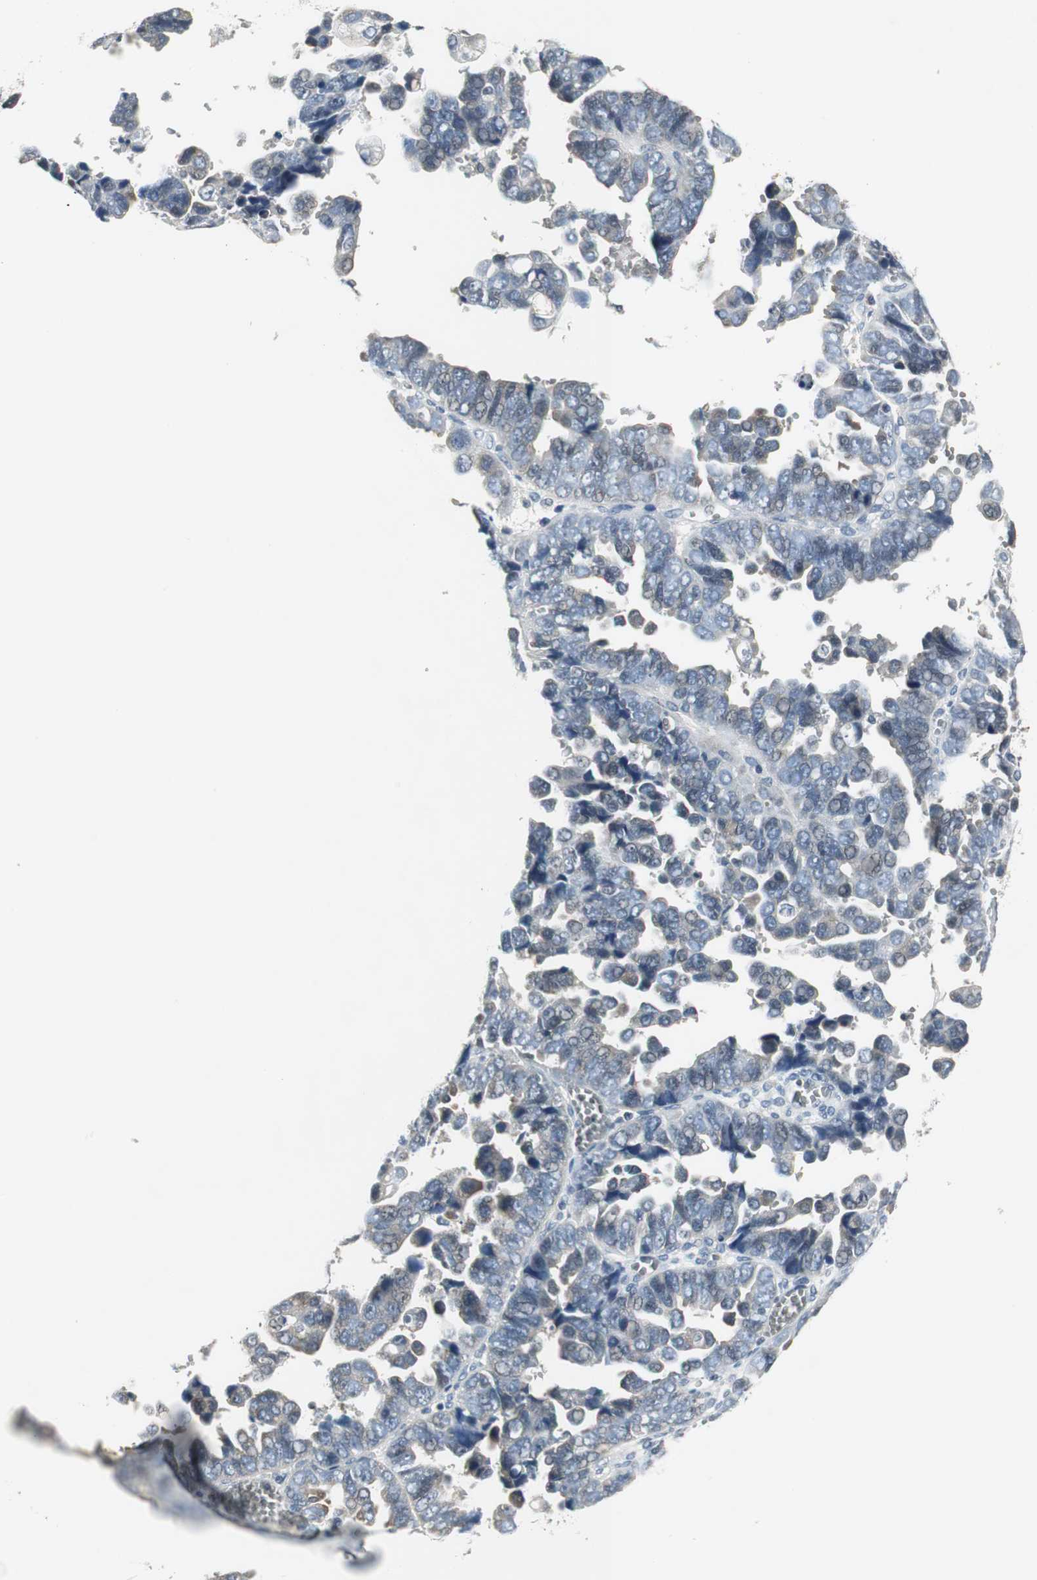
{"staining": {"intensity": "negative", "quantity": "none", "location": "none"}, "tissue": "endometrial cancer", "cell_type": "Tumor cells", "image_type": "cancer", "snomed": [{"axis": "morphology", "description": "Adenocarcinoma, NOS"}, {"axis": "topography", "description": "Endometrium"}], "caption": "Immunohistochemistry of human endometrial adenocarcinoma reveals no expression in tumor cells.", "gene": "CCT5", "patient": {"sex": "female", "age": 75}}